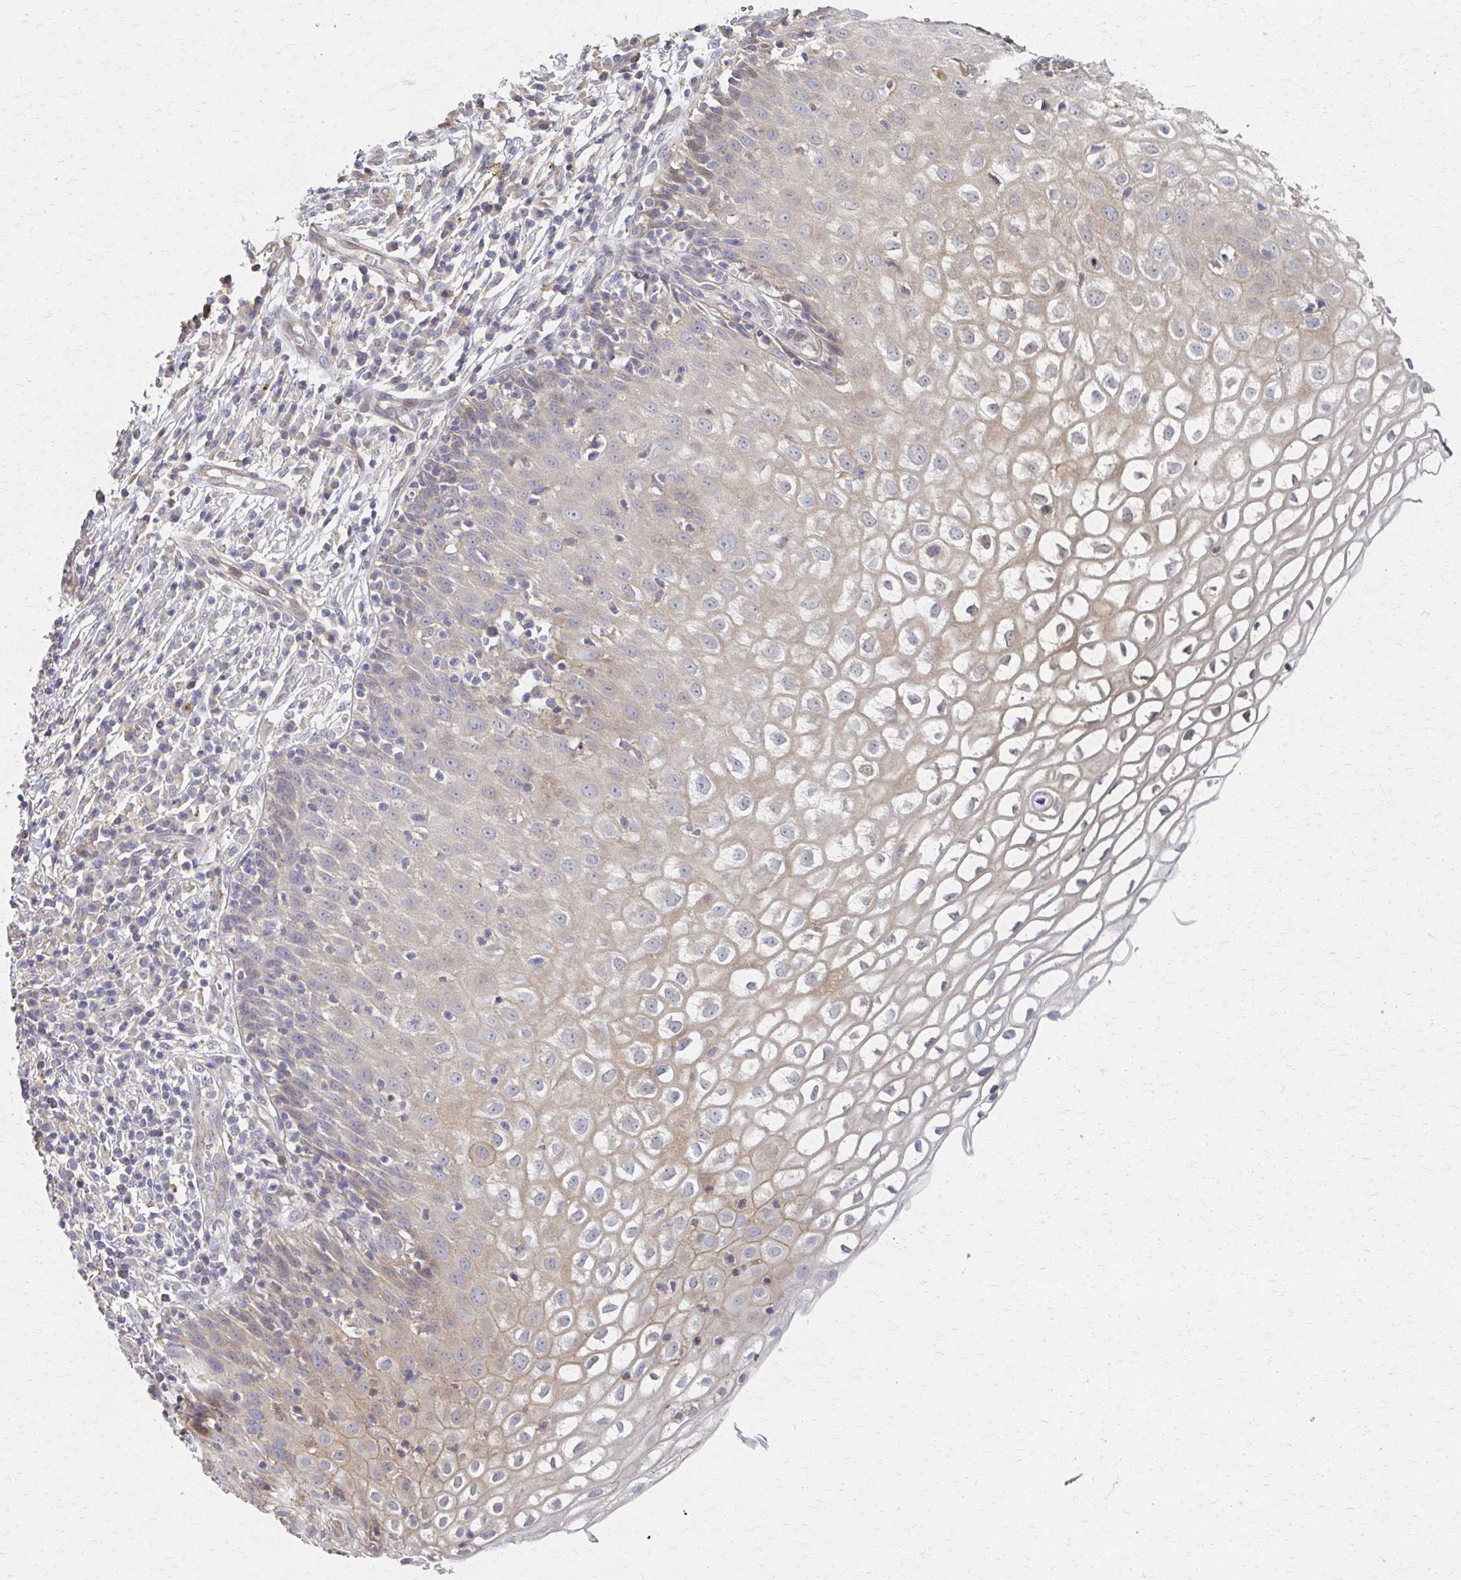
{"staining": {"intensity": "negative", "quantity": "none", "location": "none"}, "tissue": "cervix", "cell_type": "Glandular cells", "image_type": "normal", "snomed": [{"axis": "morphology", "description": "Normal tissue, NOS"}, {"axis": "topography", "description": "Cervix"}], "caption": "DAB immunohistochemical staining of normal cervix demonstrates no significant positivity in glandular cells.", "gene": "EOLA1", "patient": {"sex": "female", "age": 36}}